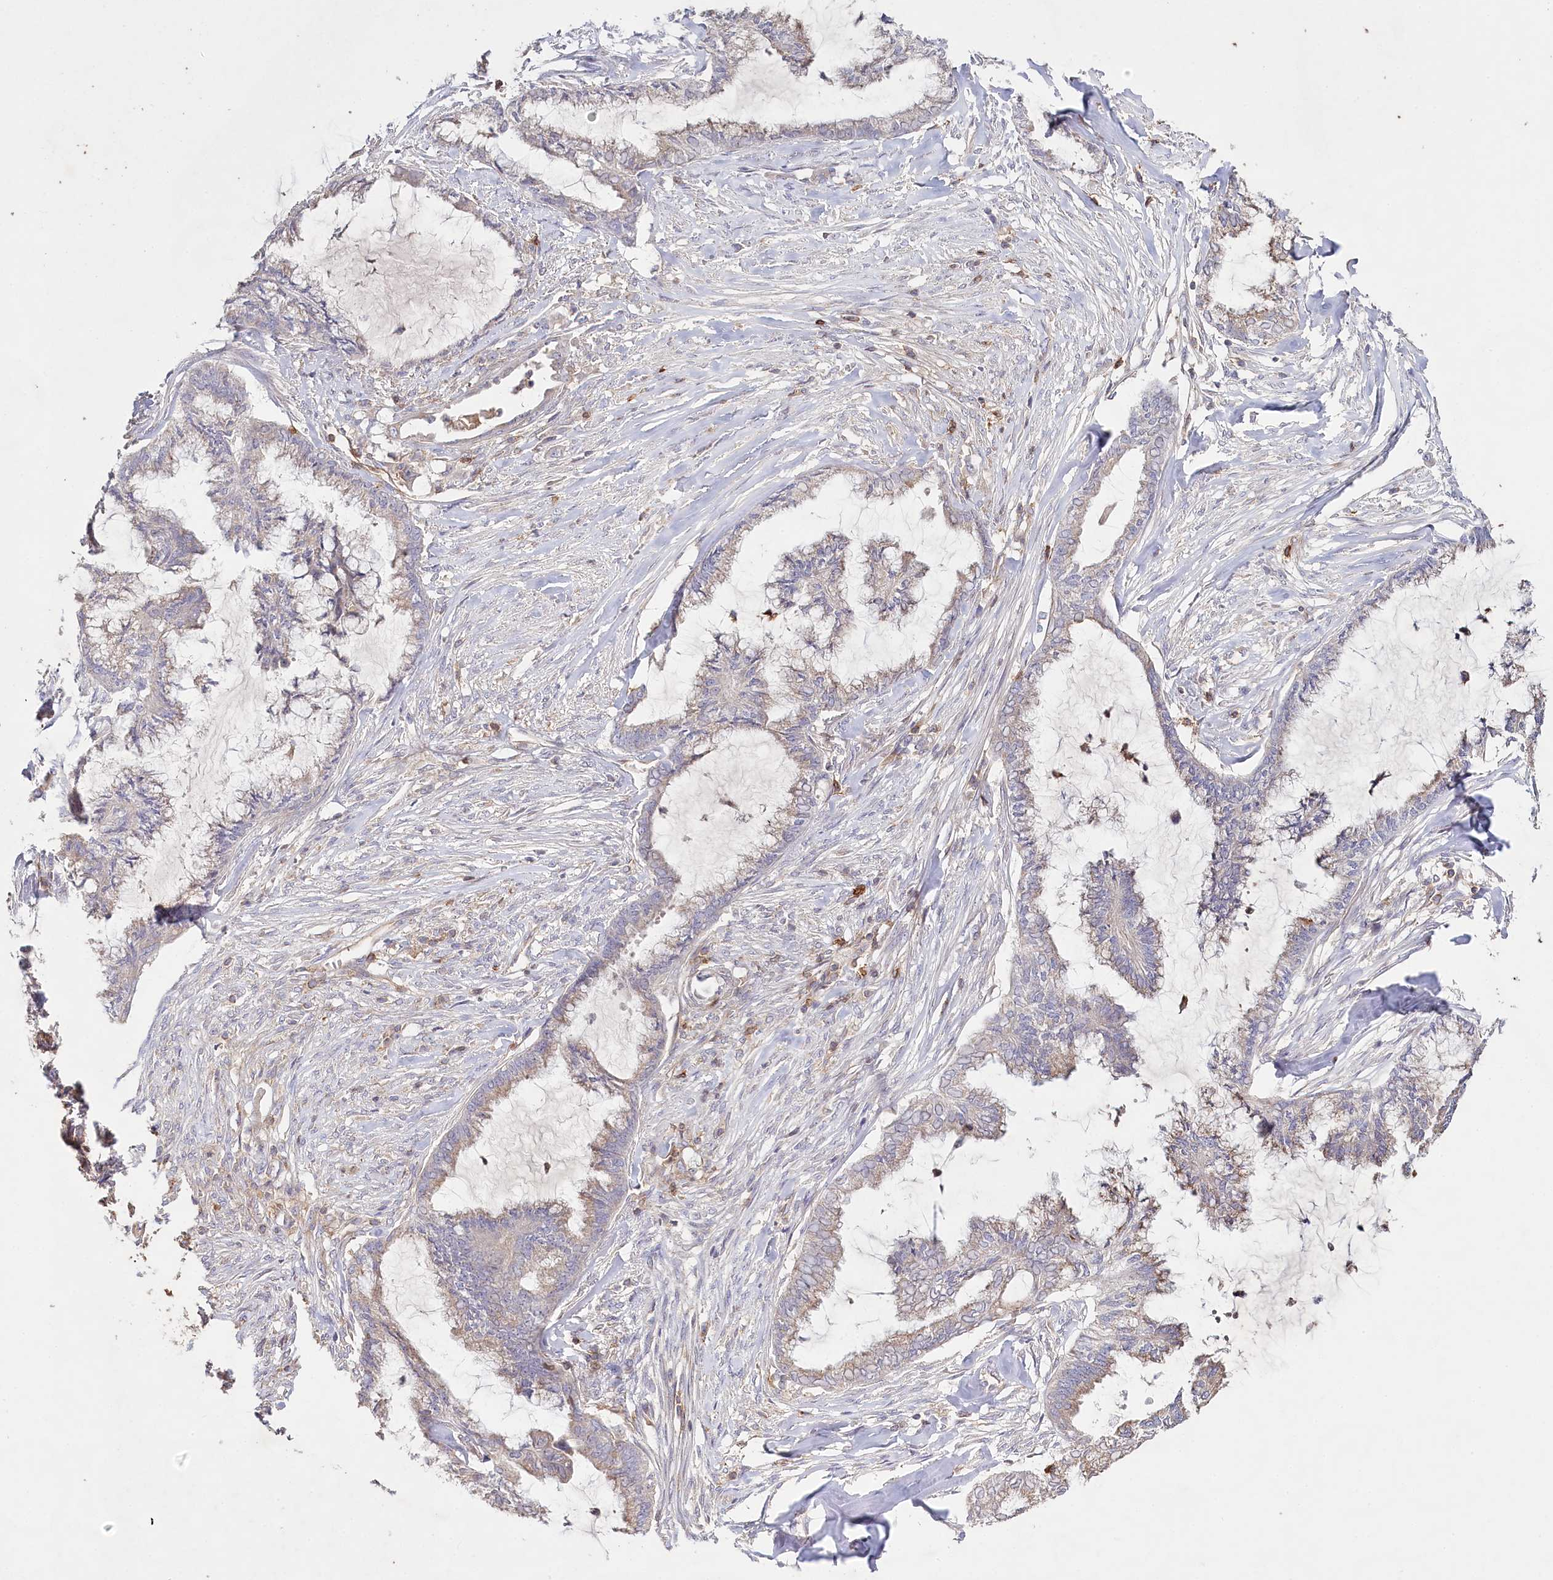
{"staining": {"intensity": "weak", "quantity": "<25%", "location": "cytoplasmic/membranous"}, "tissue": "endometrial cancer", "cell_type": "Tumor cells", "image_type": "cancer", "snomed": [{"axis": "morphology", "description": "Adenocarcinoma, NOS"}, {"axis": "topography", "description": "Endometrium"}], "caption": "This is a histopathology image of immunohistochemistry staining of endometrial cancer (adenocarcinoma), which shows no staining in tumor cells.", "gene": "RBP5", "patient": {"sex": "female", "age": 86}}